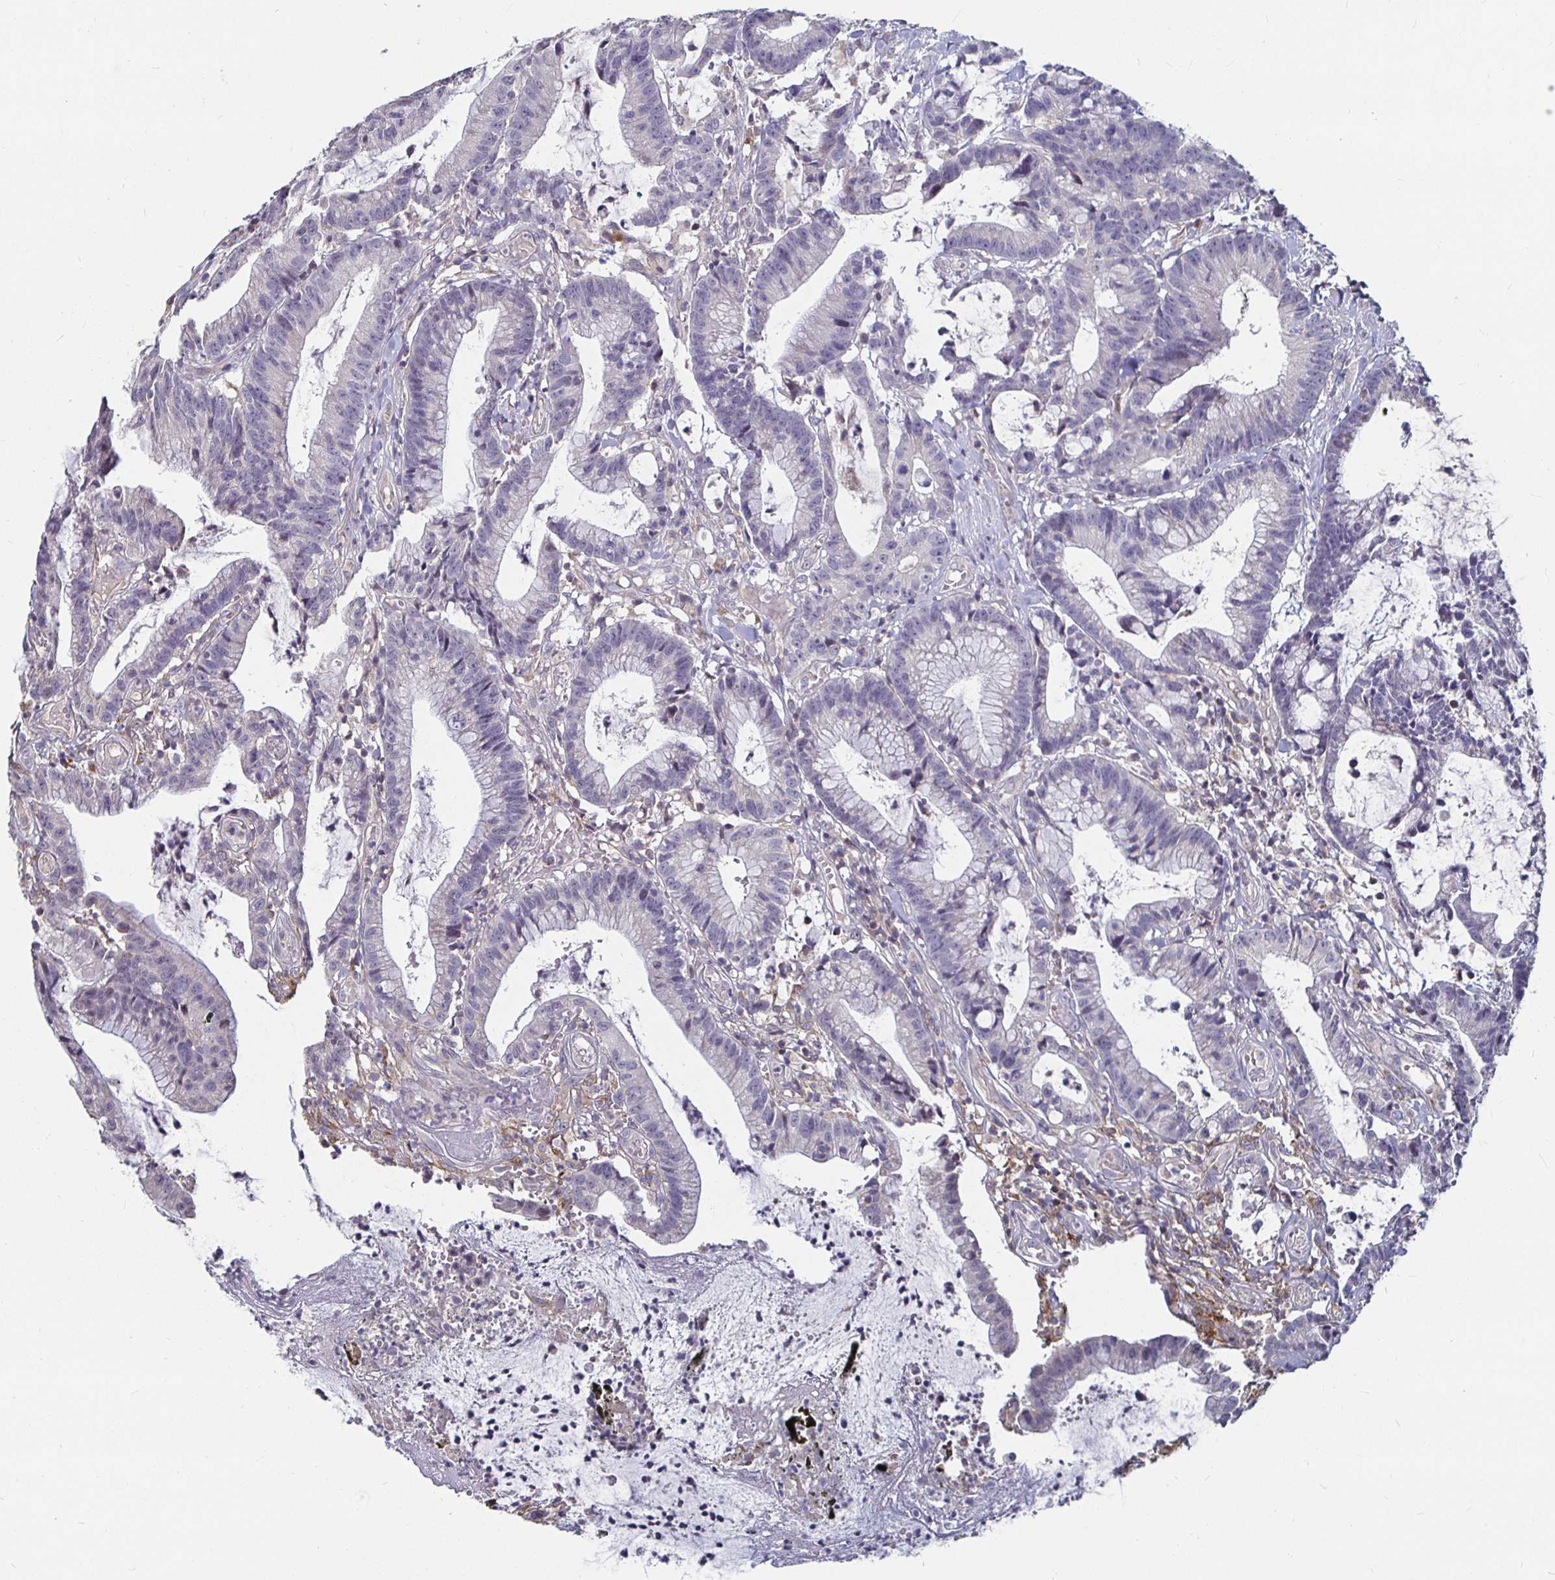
{"staining": {"intensity": "negative", "quantity": "none", "location": "none"}, "tissue": "colorectal cancer", "cell_type": "Tumor cells", "image_type": "cancer", "snomed": [{"axis": "morphology", "description": "Adenocarcinoma, NOS"}, {"axis": "topography", "description": "Colon"}], "caption": "Tumor cells are negative for brown protein staining in colorectal adenocarcinoma. (Immunohistochemistry (ihc), brightfield microscopy, high magnification).", "gene": "RNF144B", "patient": {"sex": "female", "age": 78}}